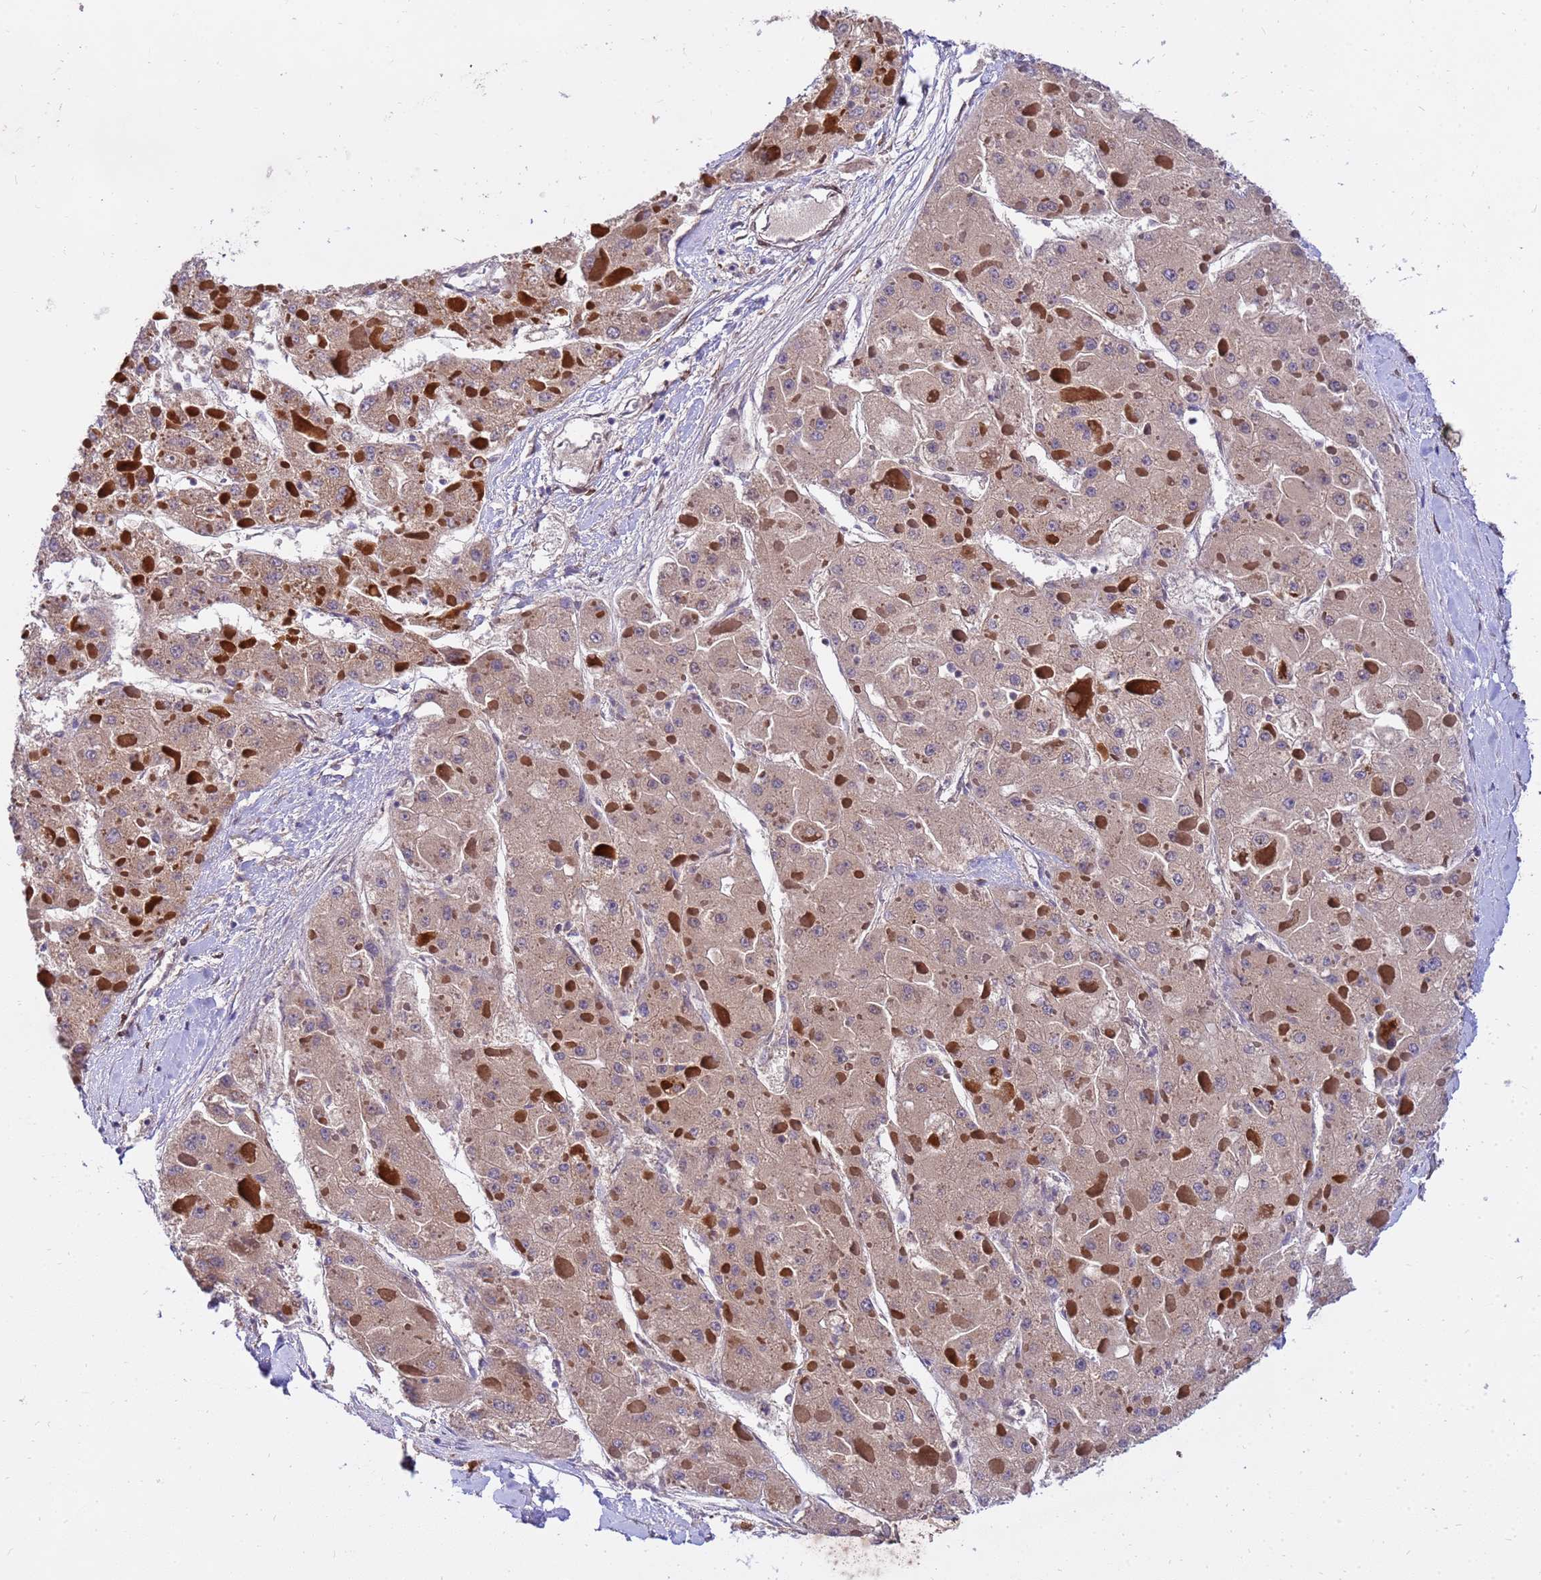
{"staining": {"intensity": "weak", "quantity": ">75%", "location": "cytoplasmic/membranous"}, "tissue": "liver cancer", "cell_type": "Tumor cells", "image_type": "cancer", "snomed": [{"axis": "morphology", "description": "Carcinoma, Hepatocellular, NOS"}, {"axis": "topography", "description": "Liver"}], "caption": "Immunohistochemical staining of human hepatocellular carcinoma (liver) shows low levels of weak cytoplasmic/membranous protein expression in approximately >75% of tumor cells.", "gene": "GPR135", "patient": {"sex": "female", "age": 73}}